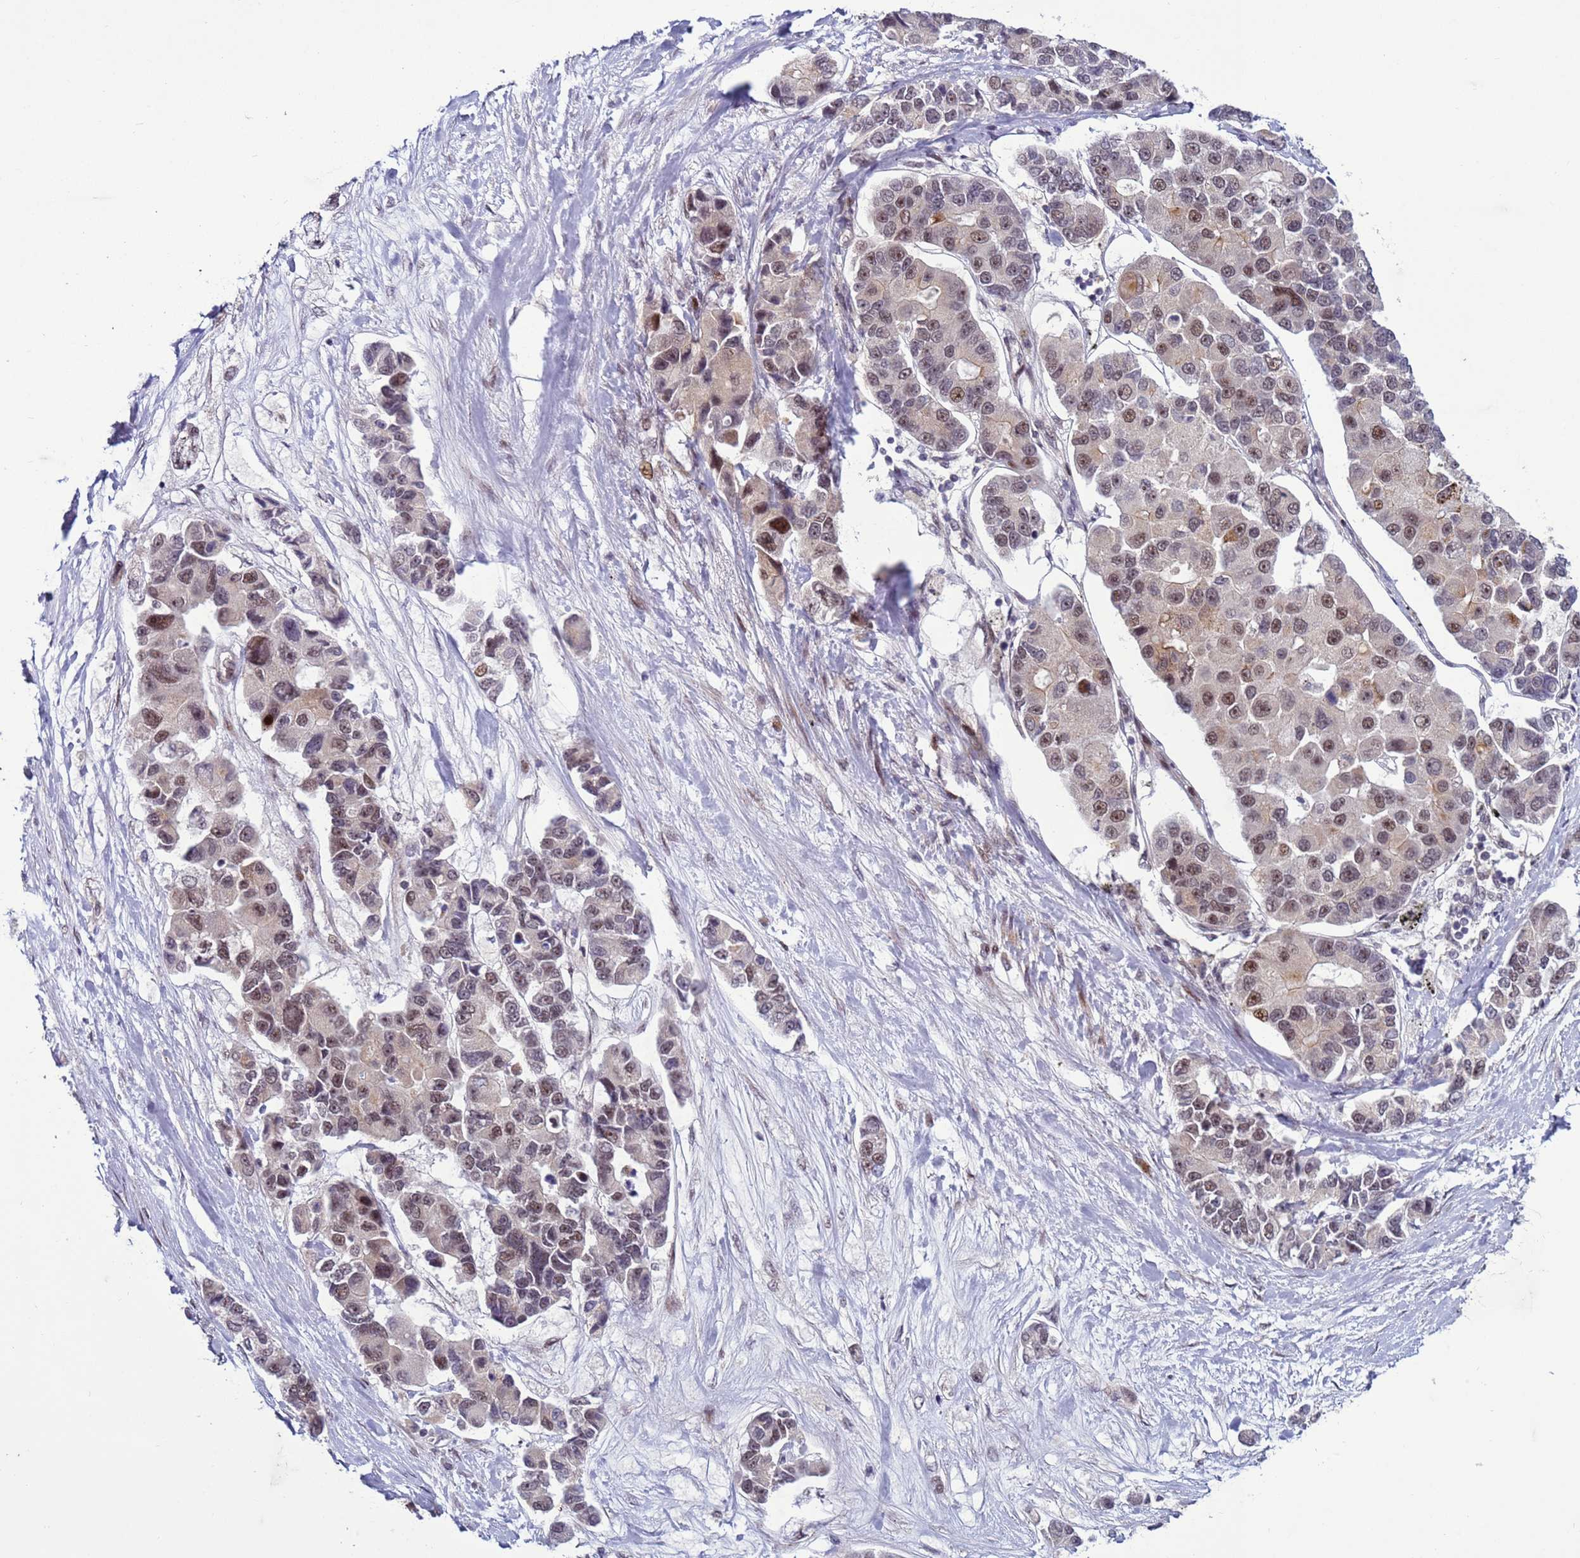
{"staining": {"intensity": "moderate", "quantity": "<25%", "location": "nuclear"}, "tissue": "lung cancer", "cell_type": "Tumor cells", "image_type": "cancer", "snomed": [{"axis": "morphology", "description": "Adenocarcinoma, NOS"}, {"axis": "topography", "description": "Lung"}], "caption": "Moderate nuclear protein expression is identified in approximately <25% of tumor cells in lung adenocarcinoma.", "gene": "SHC3", "patient": {"sex": "female", "age": 54}}